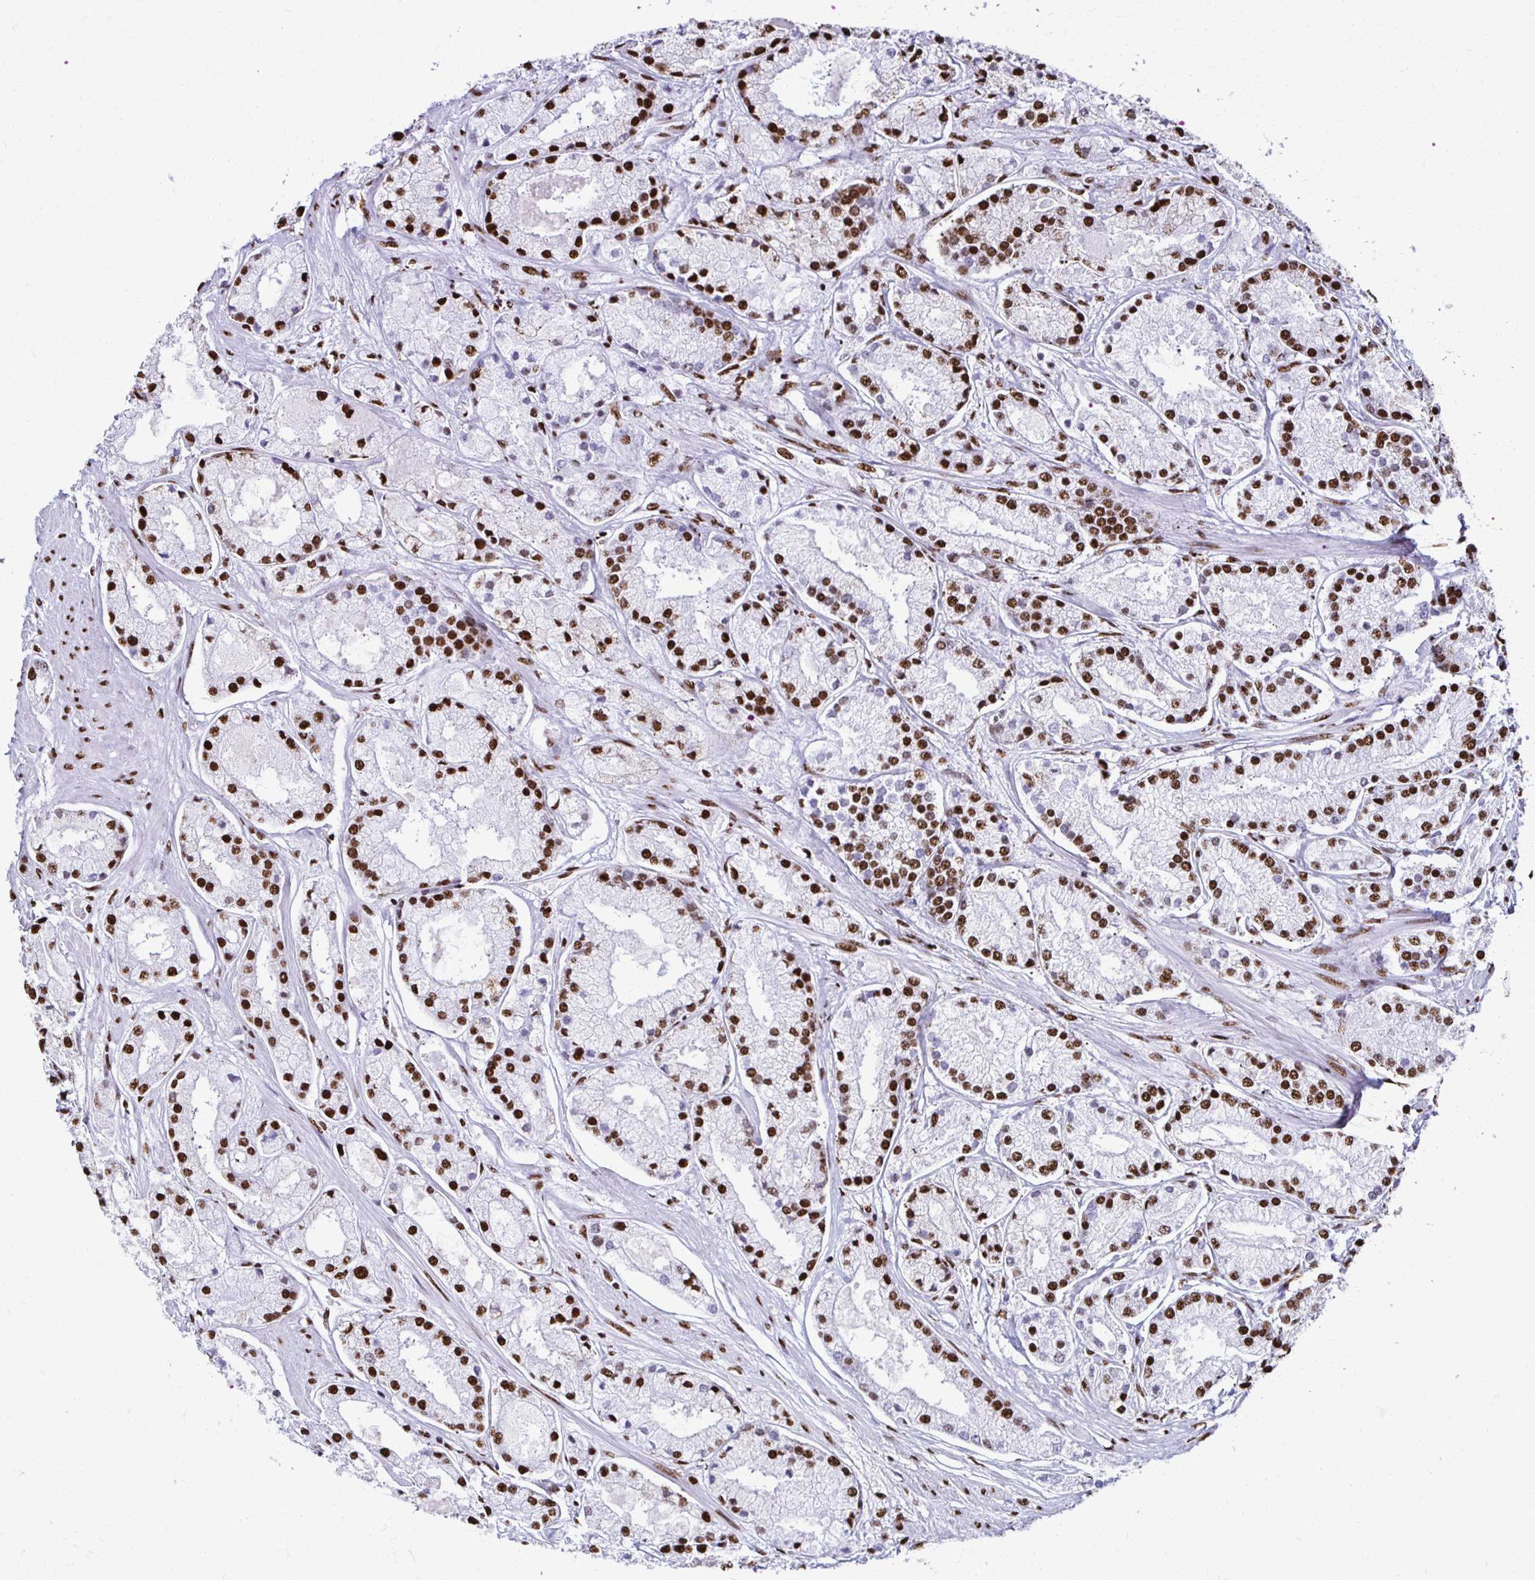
{"staining": {"intensity": "strong", "quantity": ">75%", "location": "nuclear"}, "tissue": "prostate cancer", "cell_type": "Tumor cells", "image_type": "cancer", "snomed": [{"axis": "morphology", "description": "Adenocarcinoma, High grade"}, {"axis": "topography", "description": "Prostate"}], "caption": "The histopathology image shows a brown stain indicating the presence of a protein in the nuclear of tumor cells in adenocarcinoma (high-grade) (prostate).", "gene": "NONO", "patient": {"sex": "male", "age": 67}}